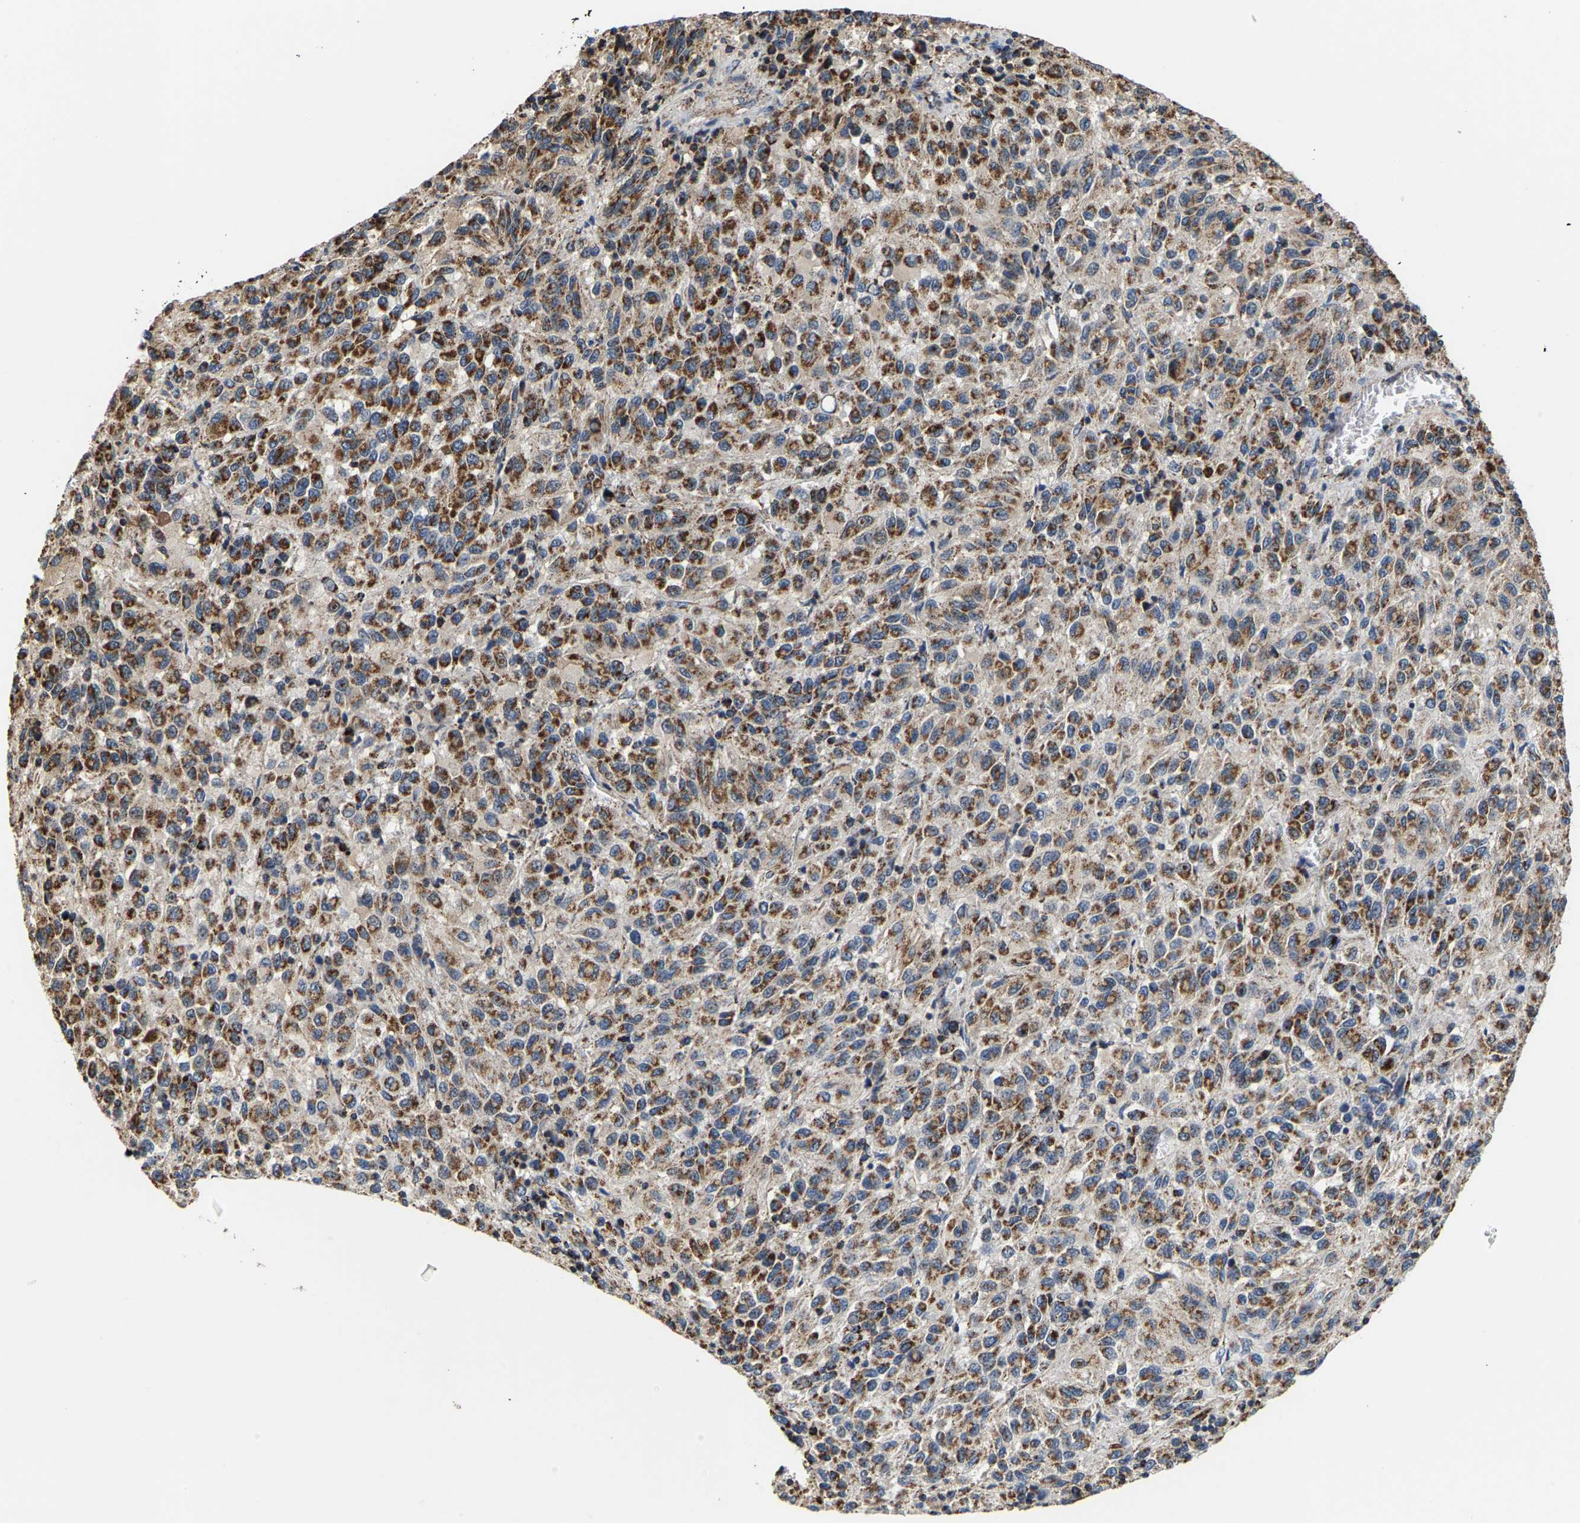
{"staining": {"intensity": "moderate", "quantity": ">75%", "location": "cytoplasmic/membranous"}, "tissue": "melanoma", "cell_type": "Tumor cells", "image_type": "cancer", "snomed": [{"axis": "morphology", "description": "Malignant melanoma, Metastatic site"}, {"axis": "topography", "description": "Lung"}], "caption": "Malignant melanoma (metastatic site) stained with DAB immunohistochemistry (IHC) demonstrates medium levels of moderate cytoplasmic/membranous staining in approximately >75% of tumor cells.", "gene": "SHMT2", "patient": {"sex": "male", "age": 64}}